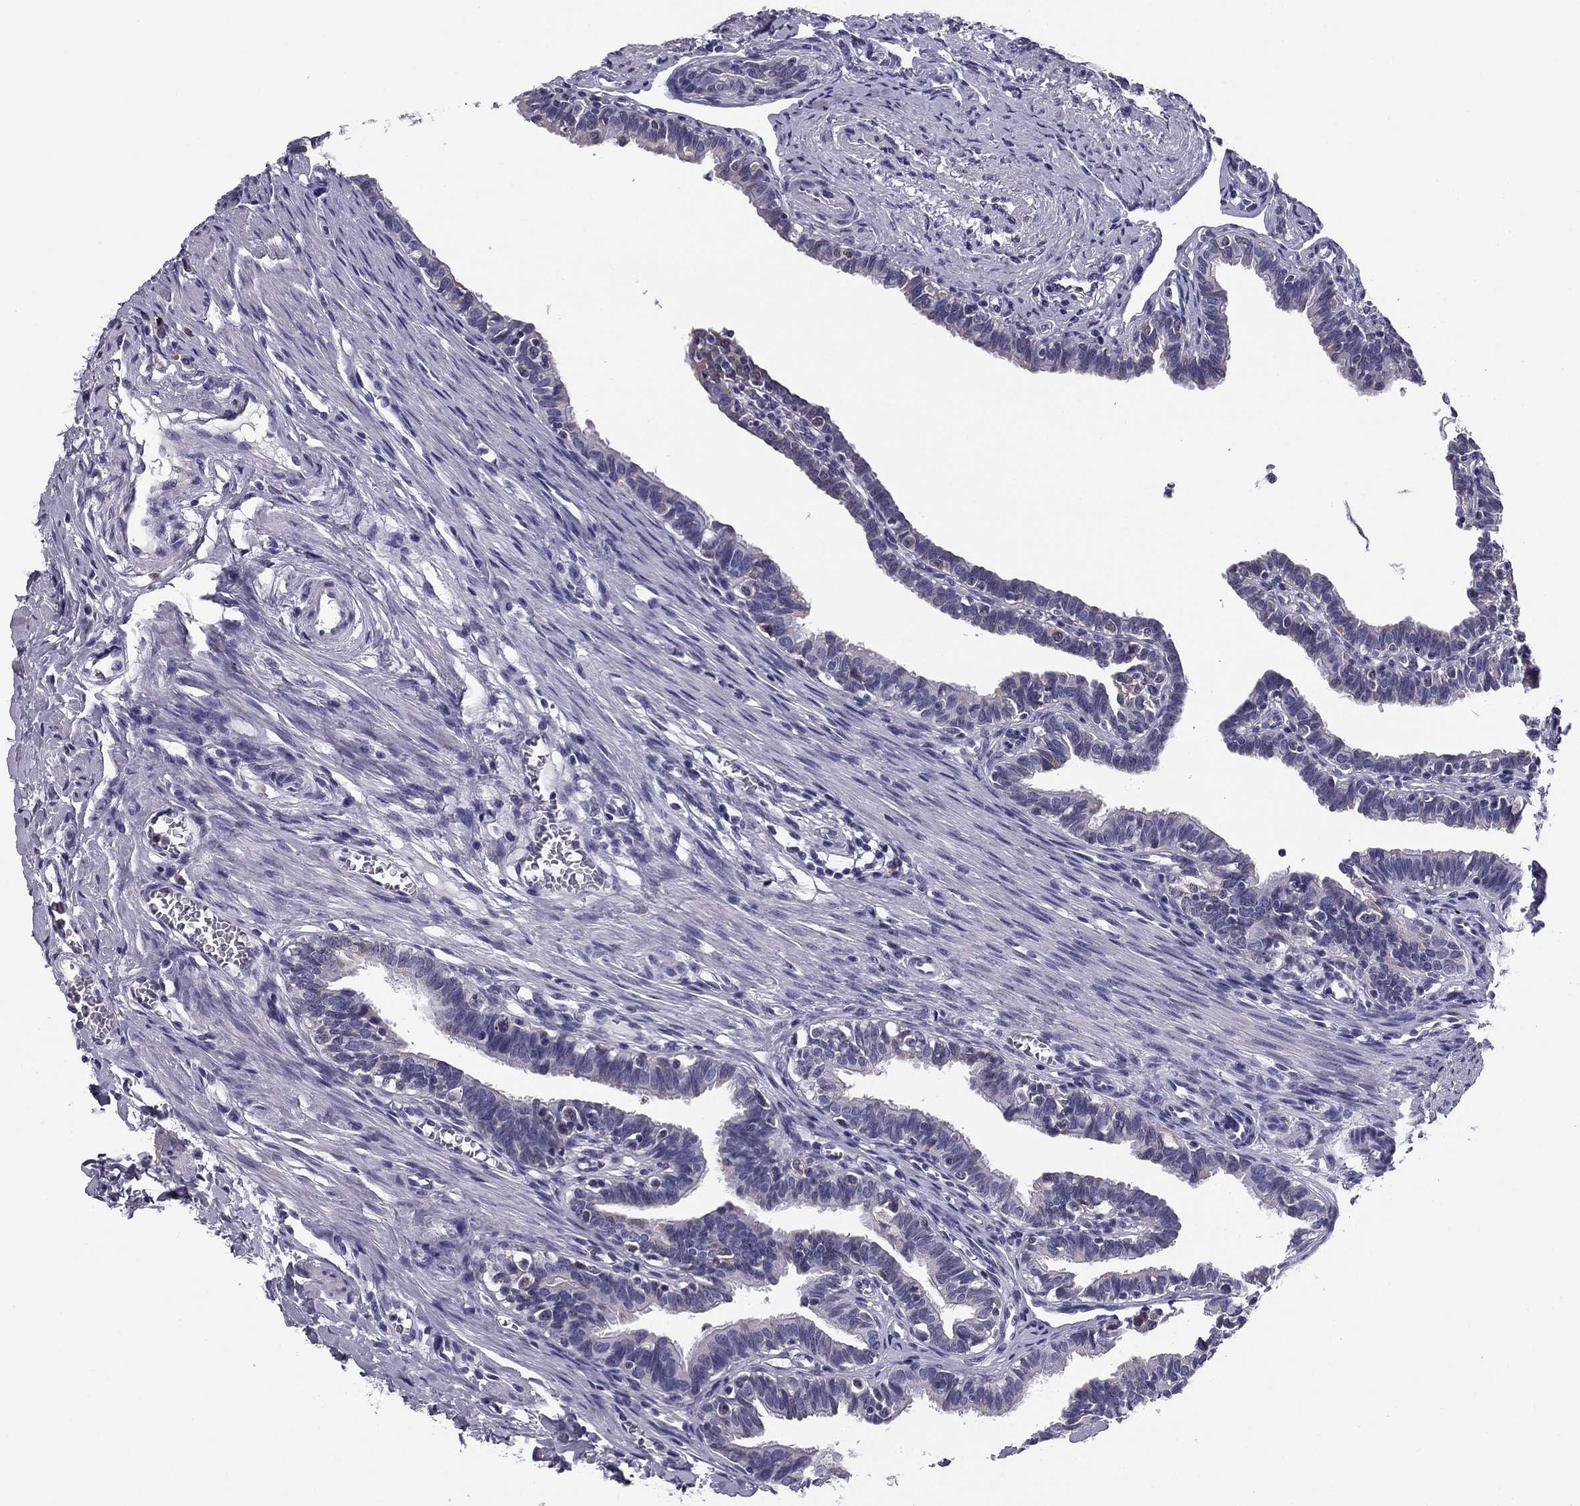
{"staining": {"intensity": "moderate", "quantity": "25%-75%", "location": "cytoplasmic/membranous"}, "tissue": "fallopian tube", "cell_type": "Glandular cells", "image_type": "normal", "snomed": [{"axis": "morphology", "description": "Normal tissue, NOS"}, {"axis": "topography", "description": "Fallopian tube"}], "caption": "Fallopian tube stained for a protein demonstrates moderate cytoplasmic/membranous positivity in glandular cells. Nuclei are stained in blue.", "gene": "TMED3", "patient": {"sex": "female", "age": 36}}